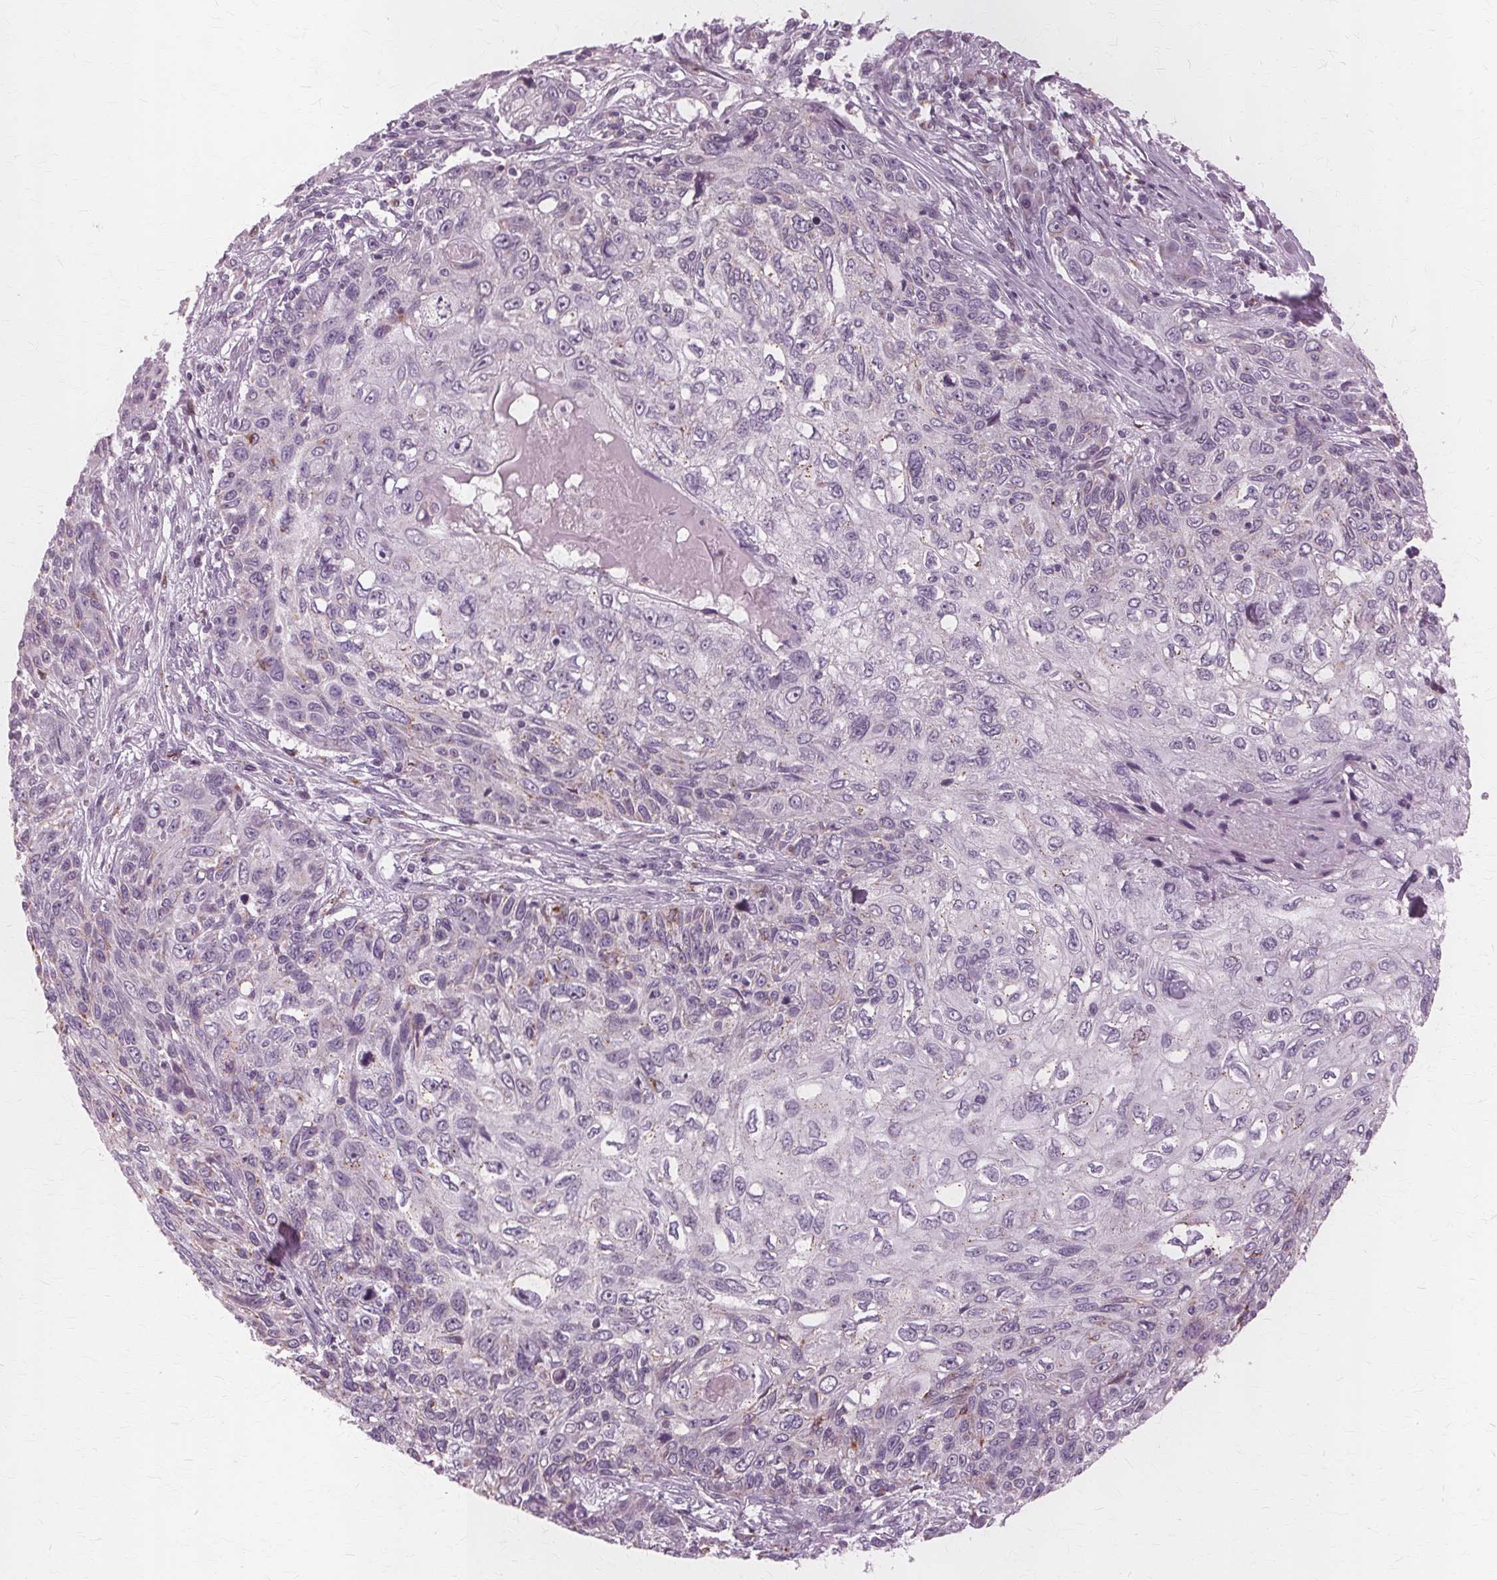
{"staining": {"intensity": "negative", "quantity": "none", "location": "none"}, "tissue": "skin cancer", "cell_type": "Tumor cells", "image_type": "cancer", "snomed": [{"axis": "morphology", "description": "Squamous cell carcinoma, NOS"}, {"axis": "topography", "description": "Skin"}], "caption": "Human skin squamous cell carcinoma stained for a protein using immunohistochemistry (IHC) shows no positivity in tumor cells.", "gene": "DNASE2", "patient": {"sex": "male", "age": 92}}